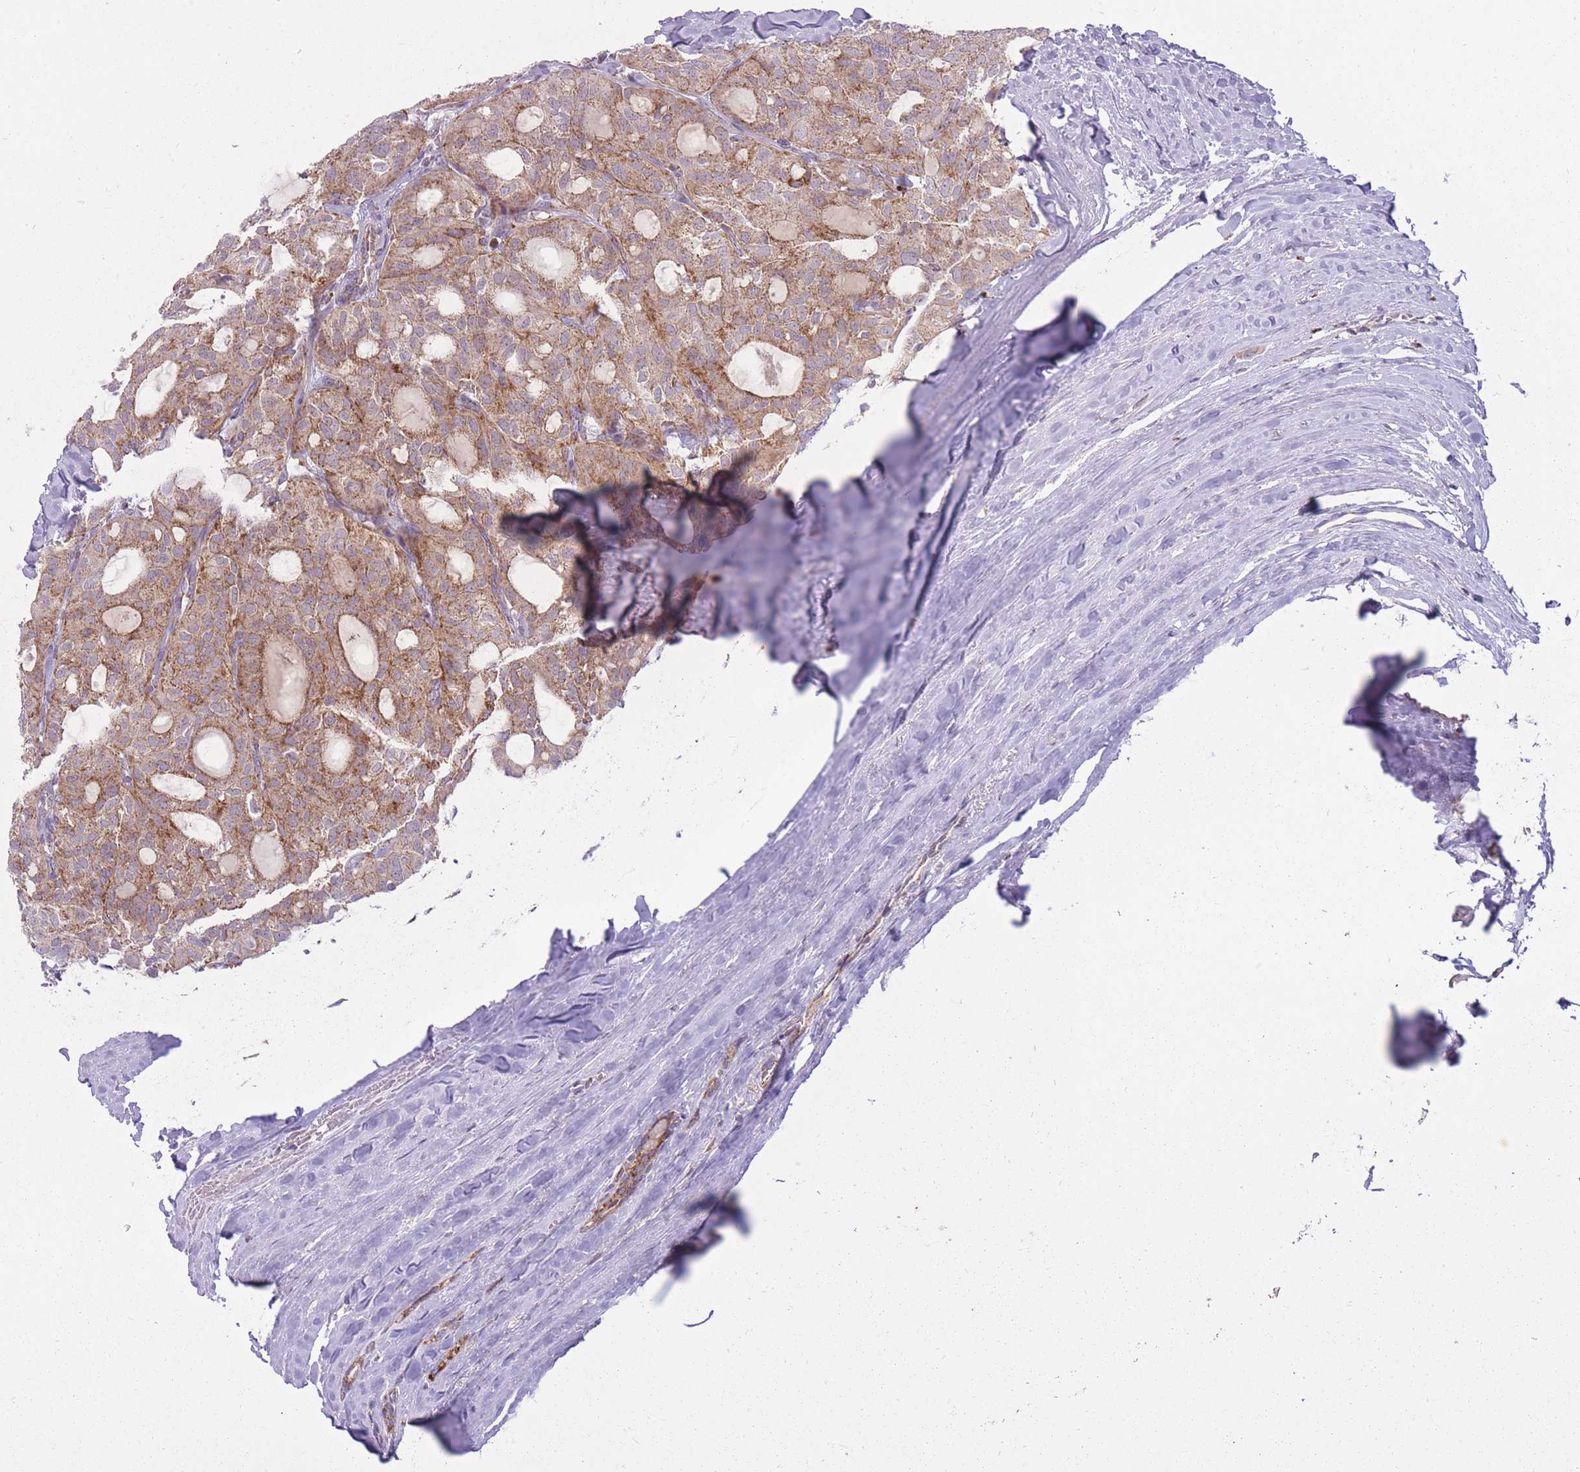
{"staining": {"intensity": "moderate", "quantity": ">75%", "location": "cytoplasmic/membranous"}, "tissue": "thyroid cancer", "cell_type": "Tumor cells", "image_type": "cancer", "snomed": [{"axis": "morphology", "description": "Follicular adenoma carcinoma, NOS"}, {"axis": "topography", "description": "Thyroid gland"}], "caption": "Human thyroid cancer (follicular adenoma carcinoma) stained with a brown dye shows moderate cytoplasmic/membranous positive staining in about >75% of tumor cells.", "gene": "LIN7C", "patient": {"sex": "male", "age": 75}}